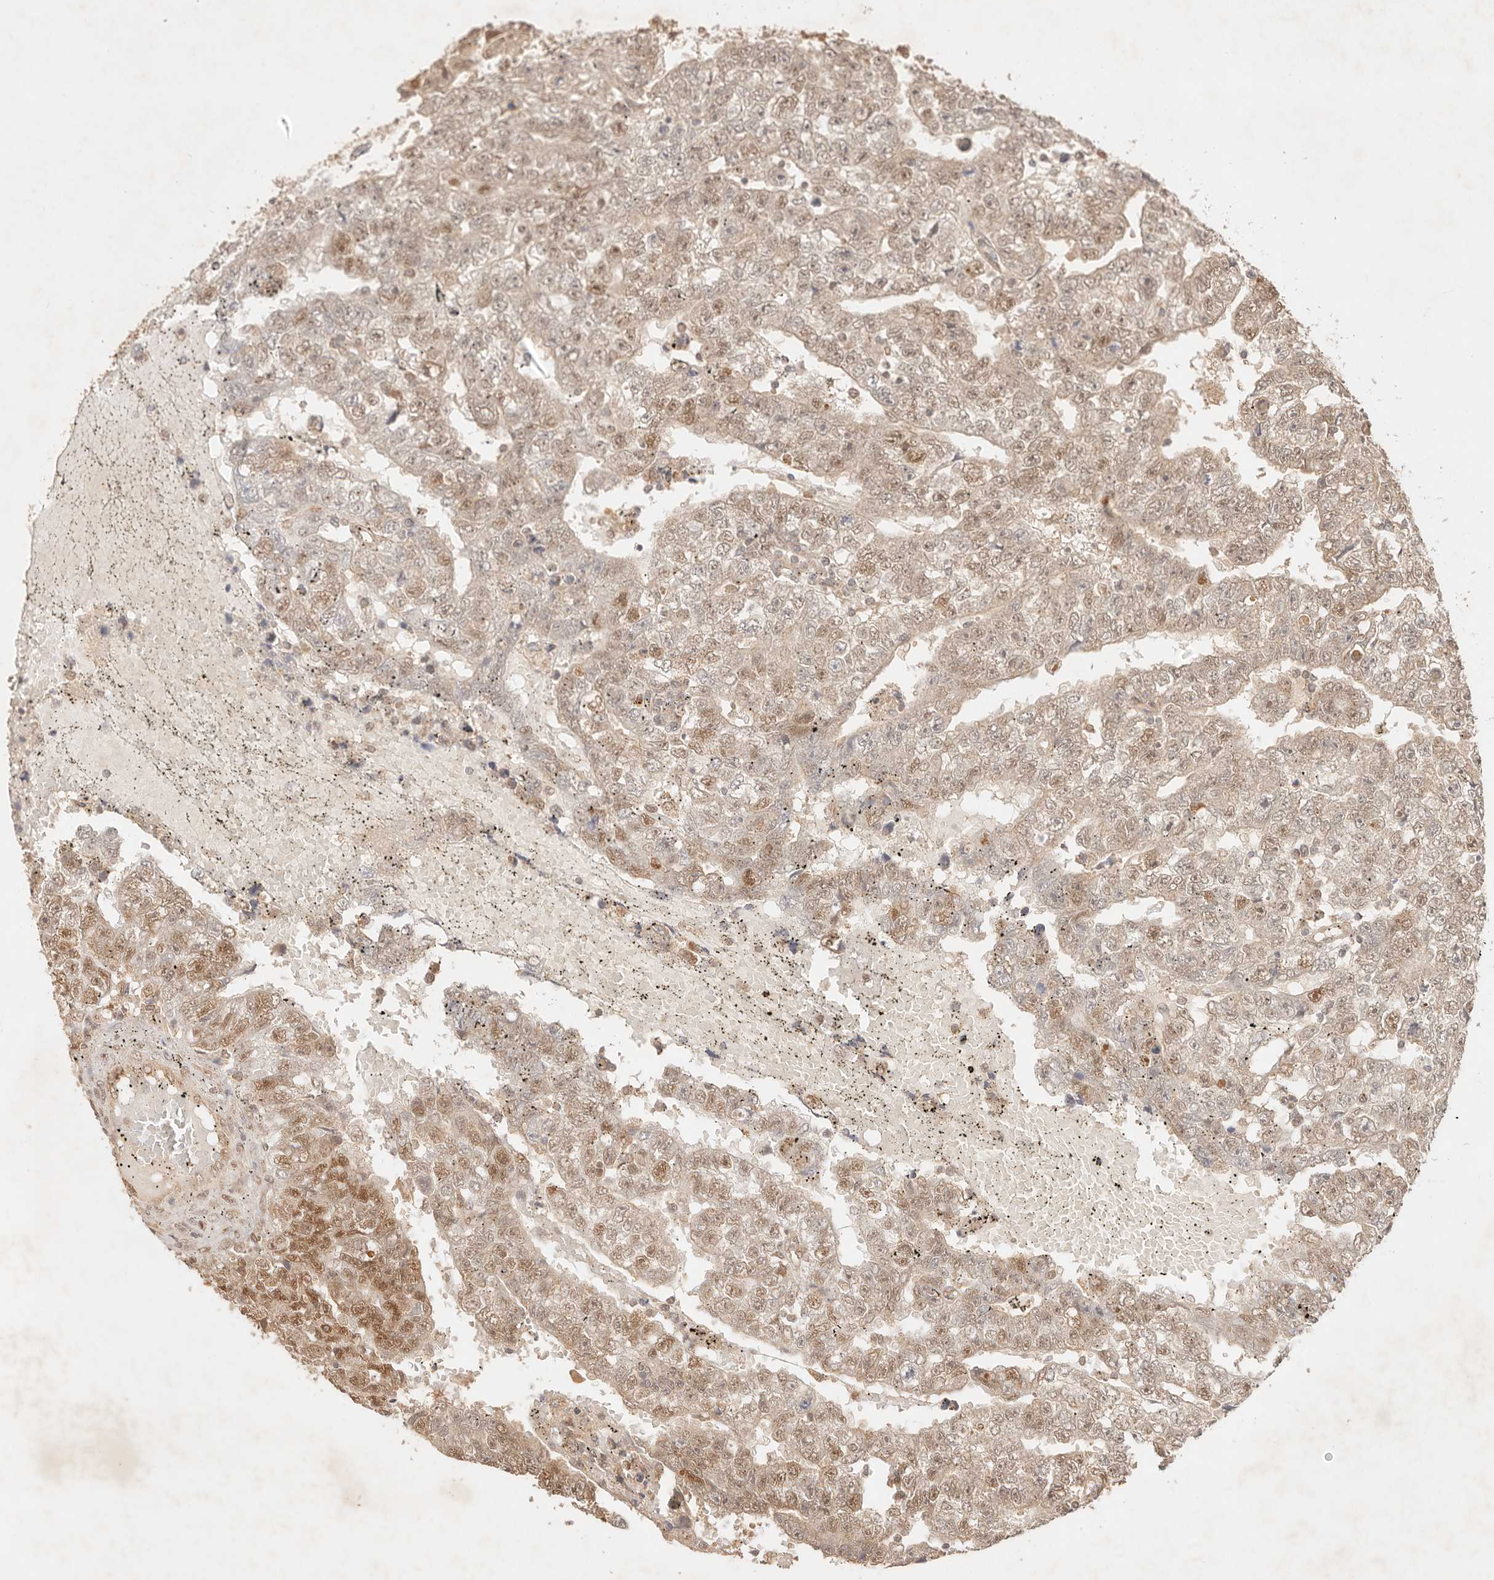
{"staining": {"intensity": "moderate", "quantity": "25%-75%", "location": "cytoplasmic/membranous,nuclear"}, "tissue": "testis cancer", "cell_type": "Tumor cells", "image_type": "cancer", "snomed": [{"axis": "morphology", "description": "Carcinoma, Embryonal, NOS"}, {"axis": "topography", "description": "Testis"}], "caption": "Immunohistochemistry of human testis cancer (embryonal carcinoma) shows medium levels of moderate cytoplasmic/membranous and nuclear expression in approximately 25%-75% of tumor cells.", "gene": "TRIM11", "patient": {"sex": "male", "age": 25}}